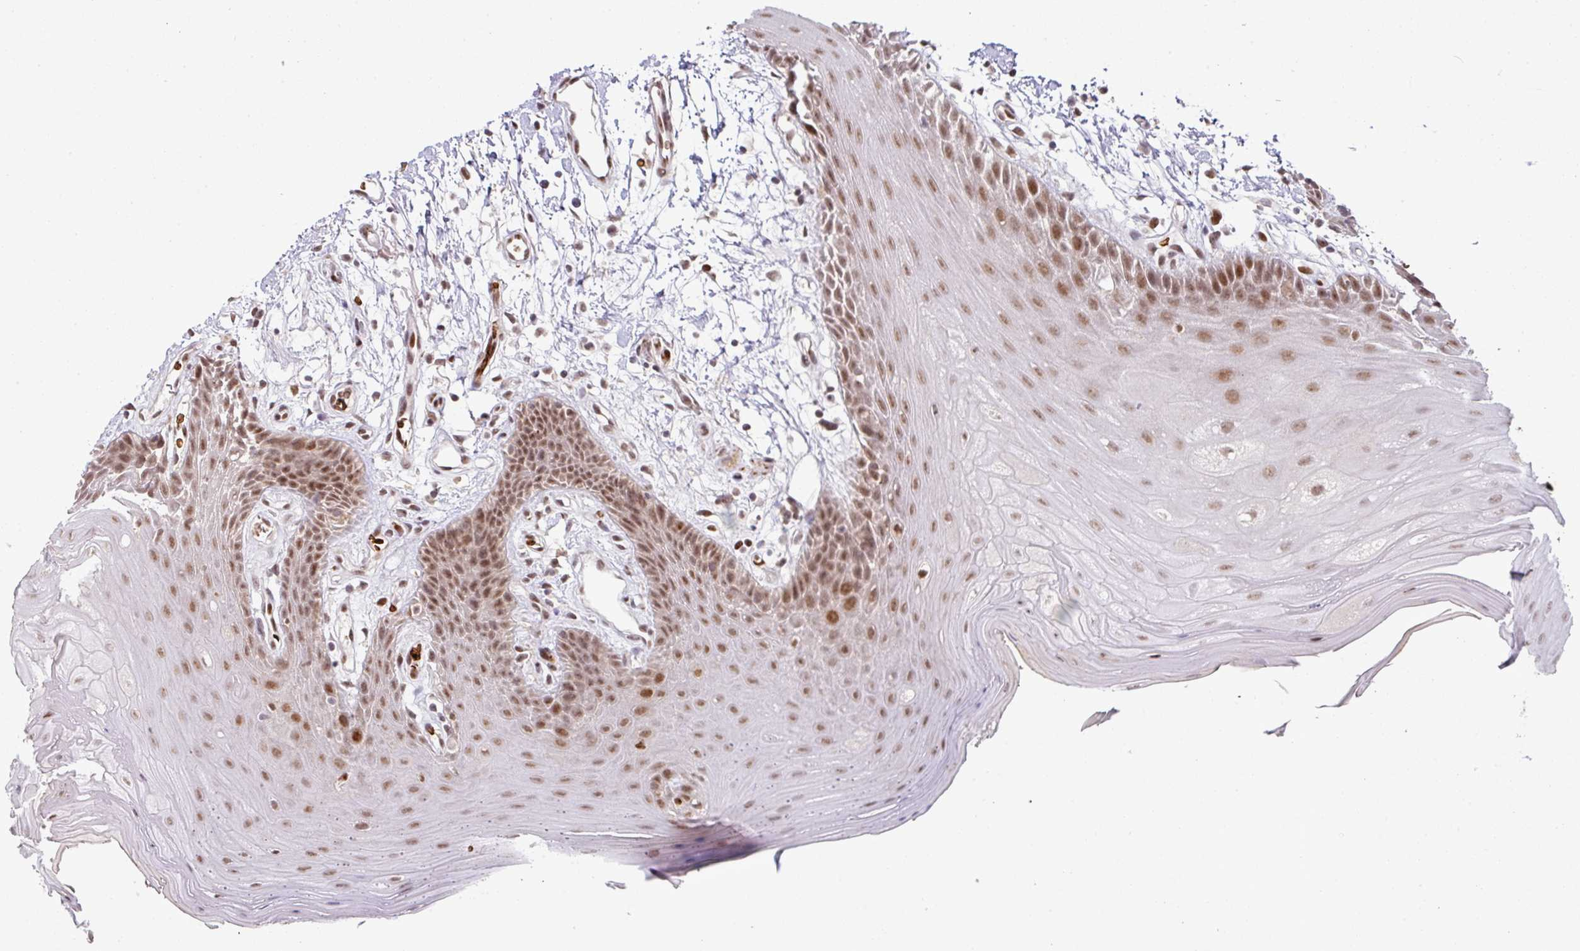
{"staining": {"intensity": "moderate", "quantity": ">75%", "location": "nuclear"}, "tissue": "oral mucosa", "cell_type": "Squamous epithelial cells", "image_type": "normal", "snomed": [{"axis": "morphology", "description": "Normal tissue, NOS"}, {"axis": "topography", "description": "Oral tissue"}, {"axis": "topography", "description": "Tounge, NOS"}], "caption": "Protein expression analysis of unremarkable human oral mucosa reveals moderate nuclear positivity in approximately >75% of squamous epithelial cells. The protein is shown in brown color, while the nuclei are stained blue.", "gene": "NEIL1", "patient": {"sex": "female", "age": 59}}